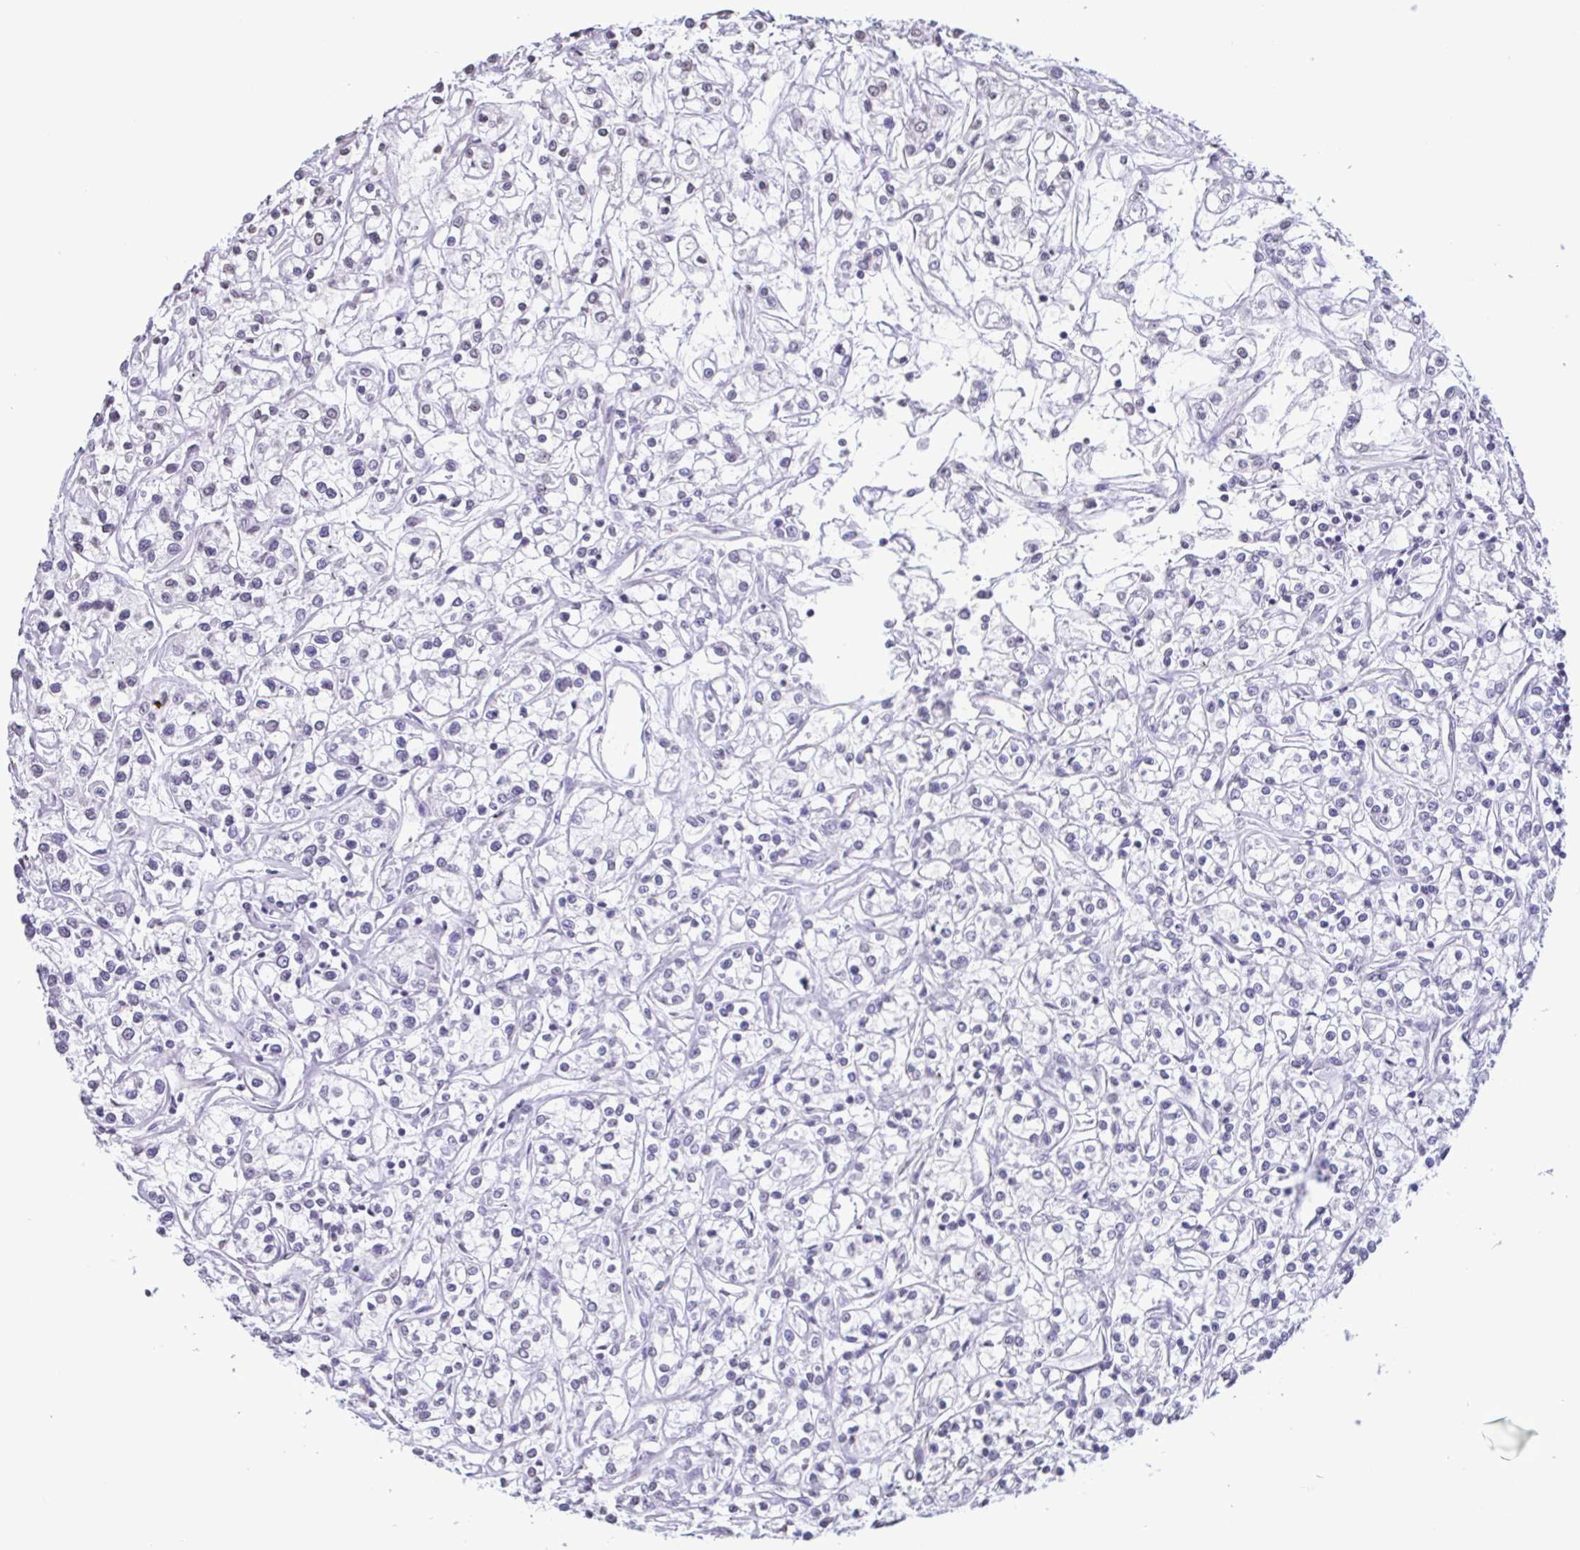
{"staining": {"intensity": "negative", "quantity": "none", "location": "none"}, "tissue": "renal cancer", "cell_type": "Tumor cells", "image_type": "cancer", "snomed": [{"axis": "morphology", "description": "Adenocarcinoma, NOS"}, {"axis": "topography", "description": "Kidney"}], "caption": "Immunohistochemical staining of adenocarcinoma (renal) reveals no significant expression in tumor cells.", "gene": "VCY1B", "patient": {"sex": "female", "age": 59}}